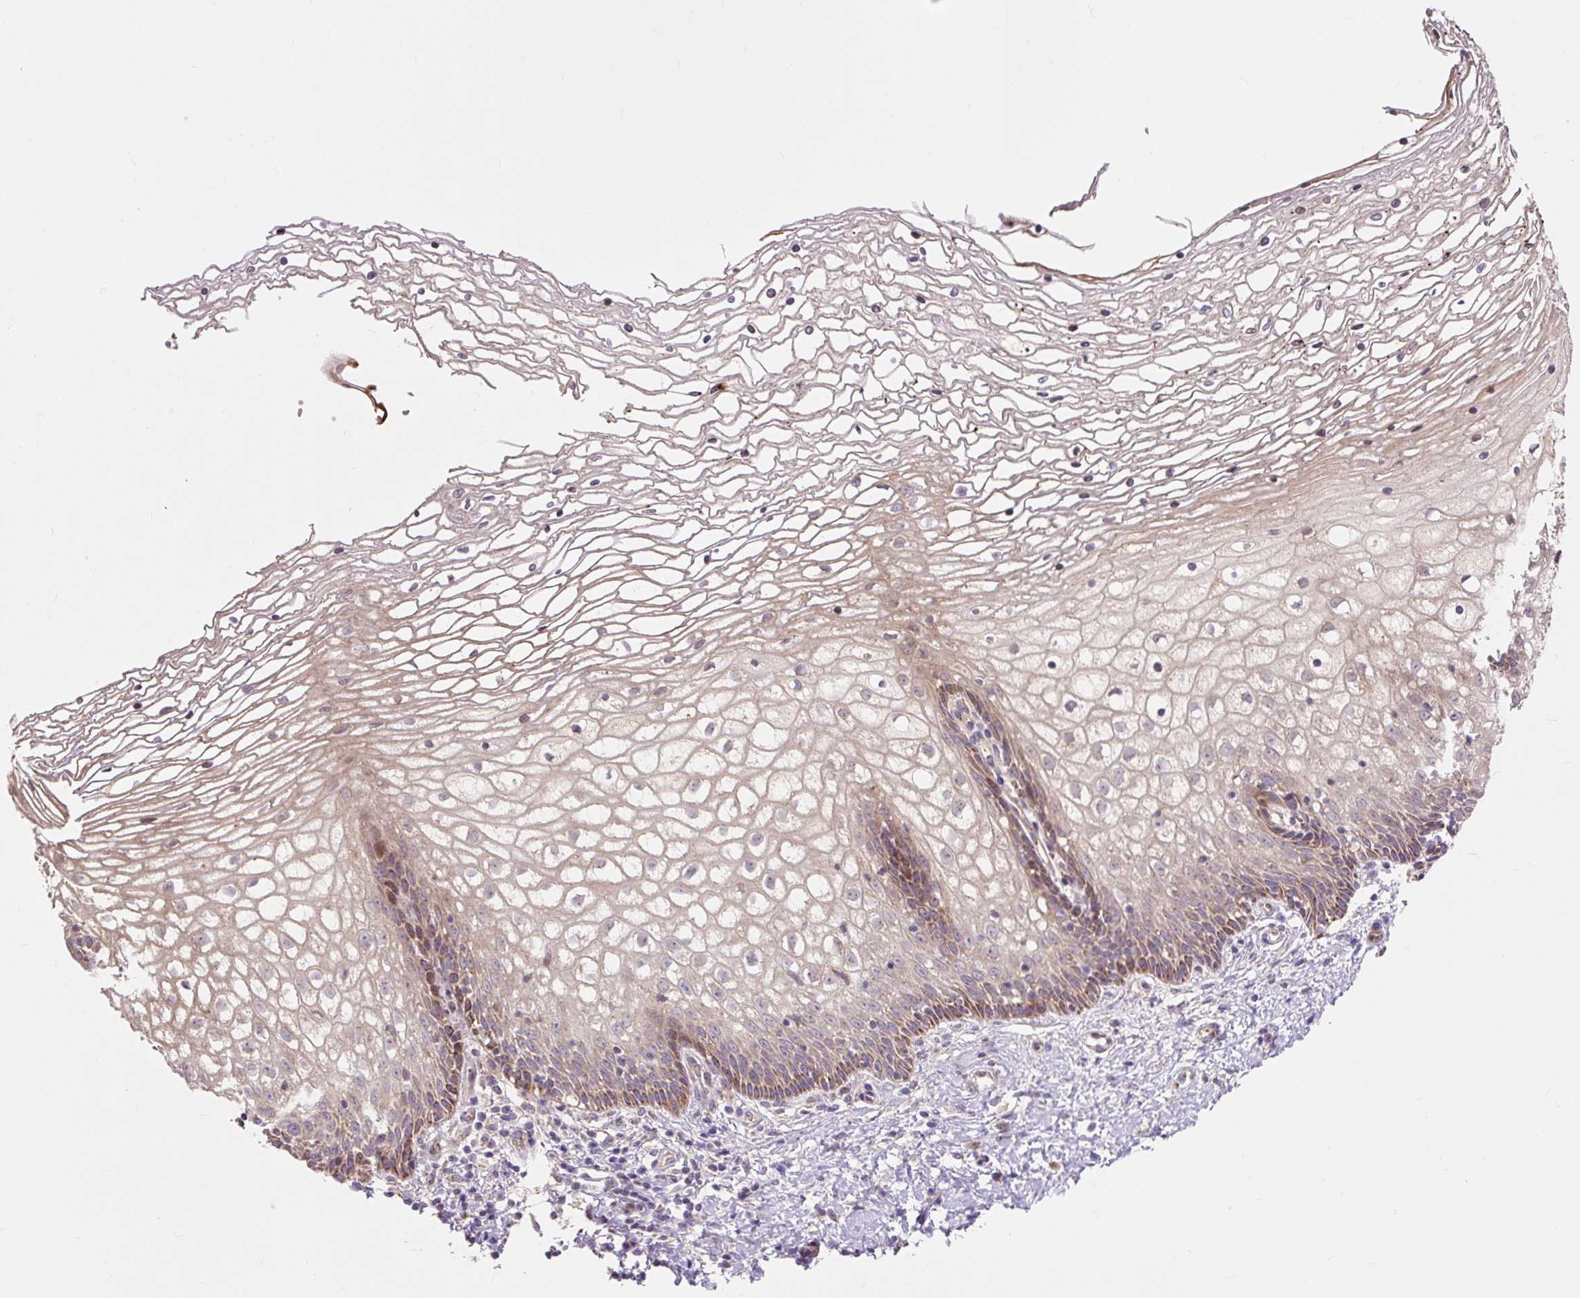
{"staining": {"intensity": "moderate", "quantity": ">75%", "location": "cytoplasmic/membranous"}, "tissue": "cervix", "cell_type": "Glandular cells", "image_type": "normal", "snomed": [{"axis": "morphology", "description": "Normal tissue, NOS"}, {"axis": "topography", "description": "Cervix"}], "caption": "Protein expression analysis of unremarkable cervix shows moderate cytoplasmic/membranous expression in about >75% of glandular cells. (DAB = brown stain, brightfield microscopy at high magnification).", "gene": "TRIAP1", "patient": {"sex": "female", "age": 36}}